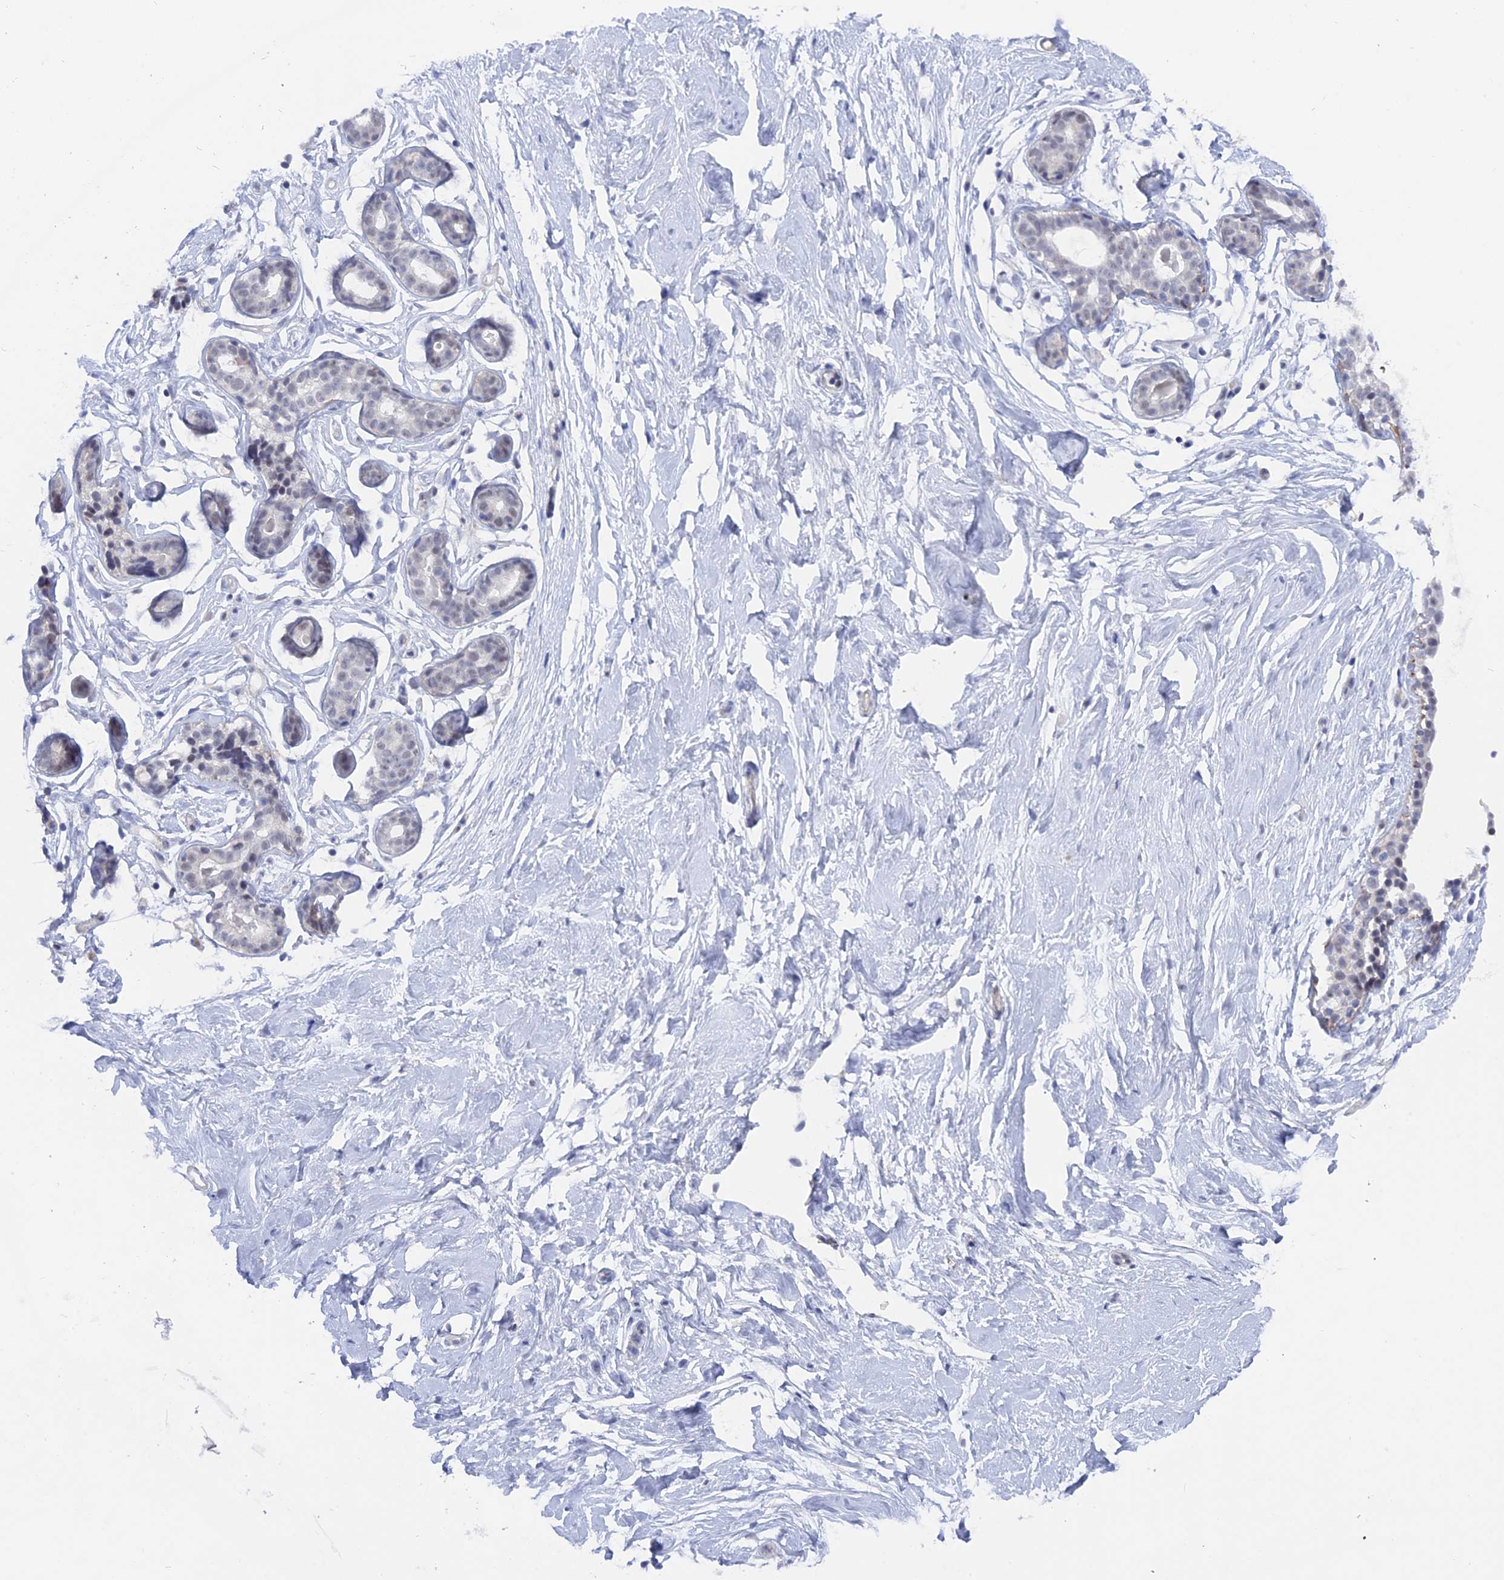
{"staining": {"intensity": "negative", "quantity": "none", "location": "none"}, "tissue": "breast", "cell_type": "Adipocytes", "image_type": "normal", "snomed": [{"axis": "morphology", "description": "Normal tissue, NOS"}, {"axis": "morphology", "description": "Adenoma, NOS"}, {"axis": "topography", "description": "Breast"}], "caption": "A histopathology image of breast stained for a protein reveals no brown staining in adipocytes. (Stains: DAB immunohistochemistry with hematoxylin counter stain, Microscopy: brightfield microscopy at high magnification).", "gene": "BRD2", "patient": {"sex": "female", "age": 23}}